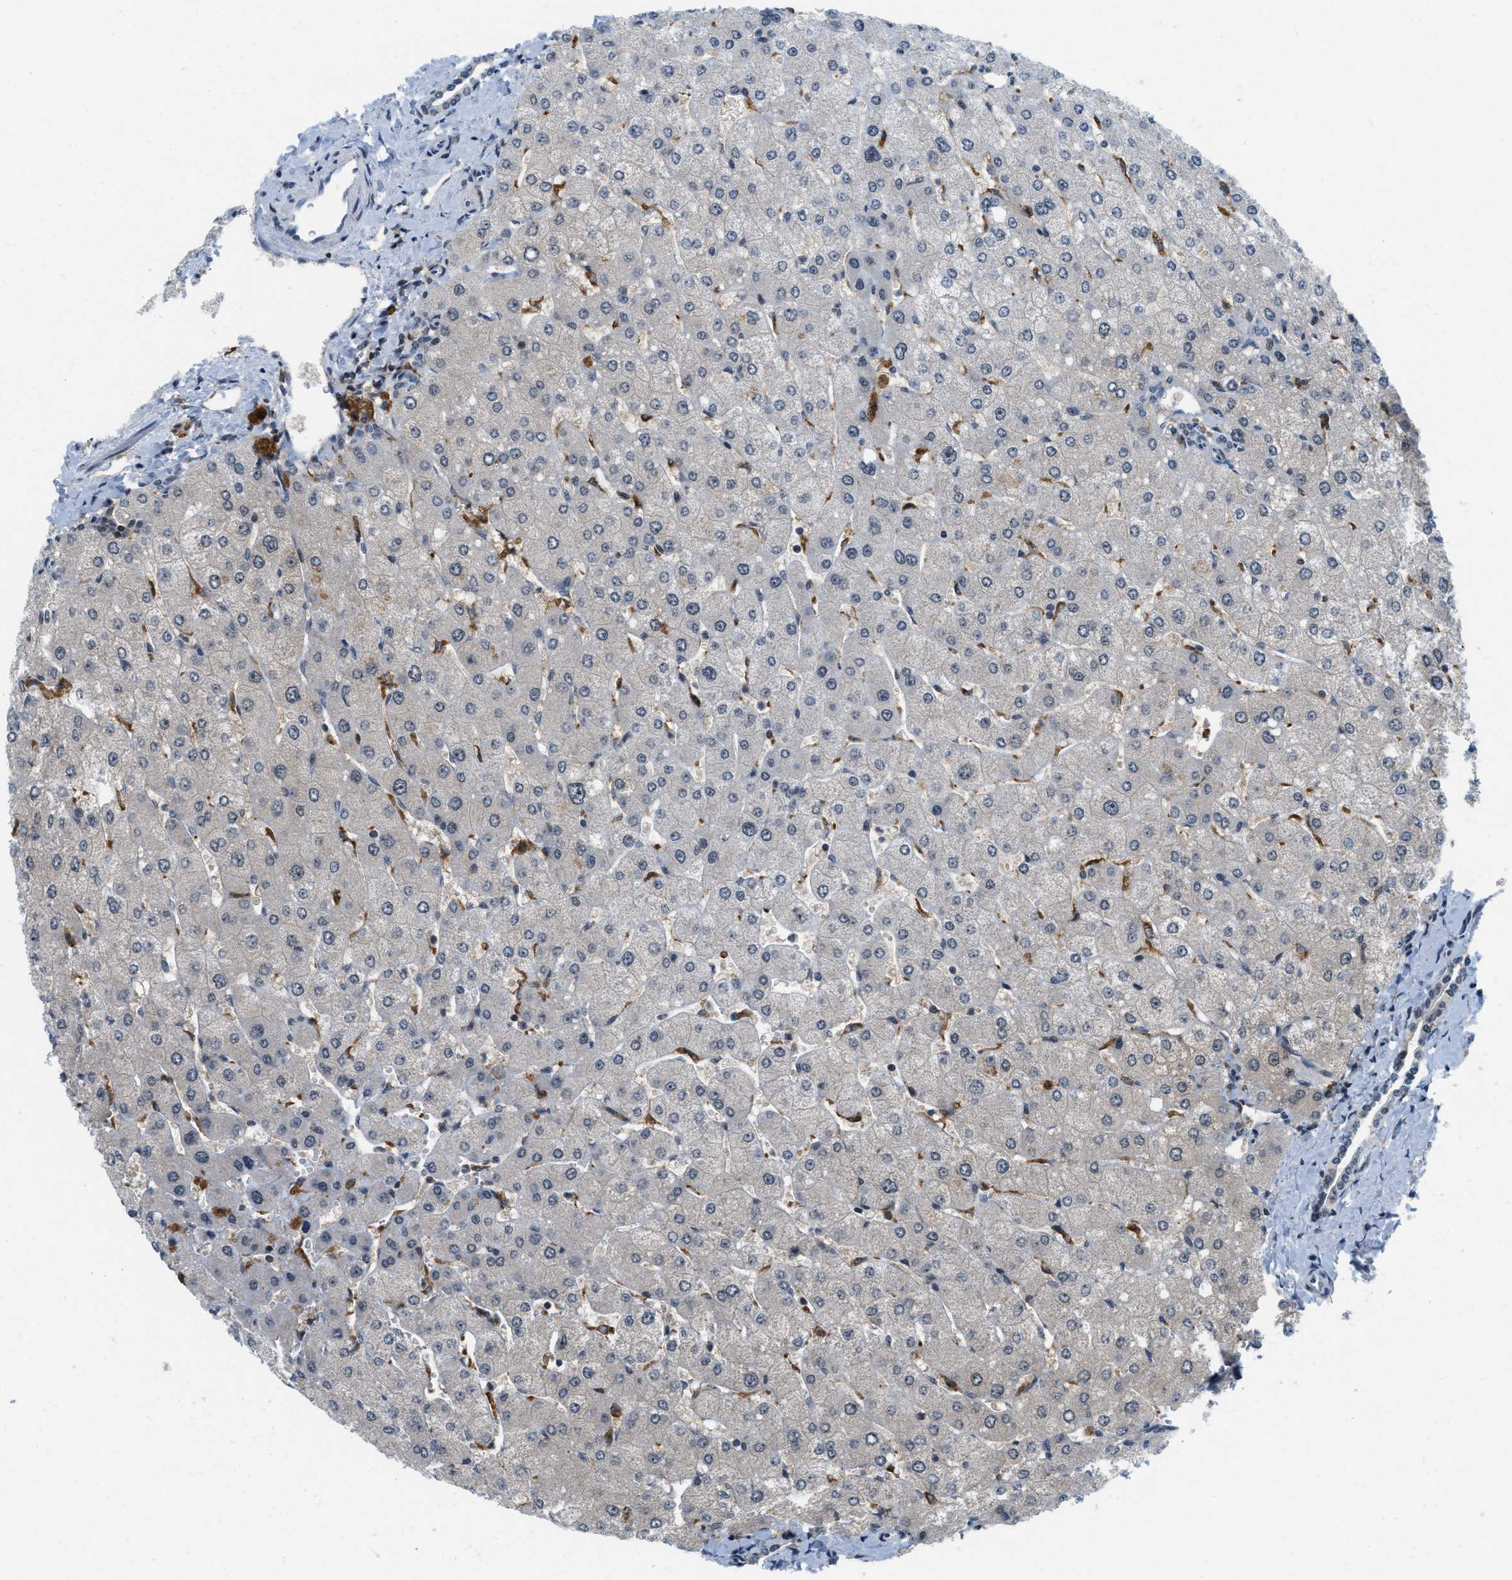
{"staining": {"intensity": "weak", "quantity": "<25%", "location": "nuclear"}, "tissue": "liver", "cell_type": "Cholangiocytes", "image_type": "normal", "snomed": [{"axis": "morphology", "description": "Normal tissue, NOS"}, {"axis": "topography", "description": "Liver"}], "caption": "High magnification brightfield microscopy of normal liver stained with DAB (brown) and counterstained with hematoxylin (blue): cholangiocytes show no significant positivity.", "gene": "ING1", "patient": {"sex": "male", "age": 55}}